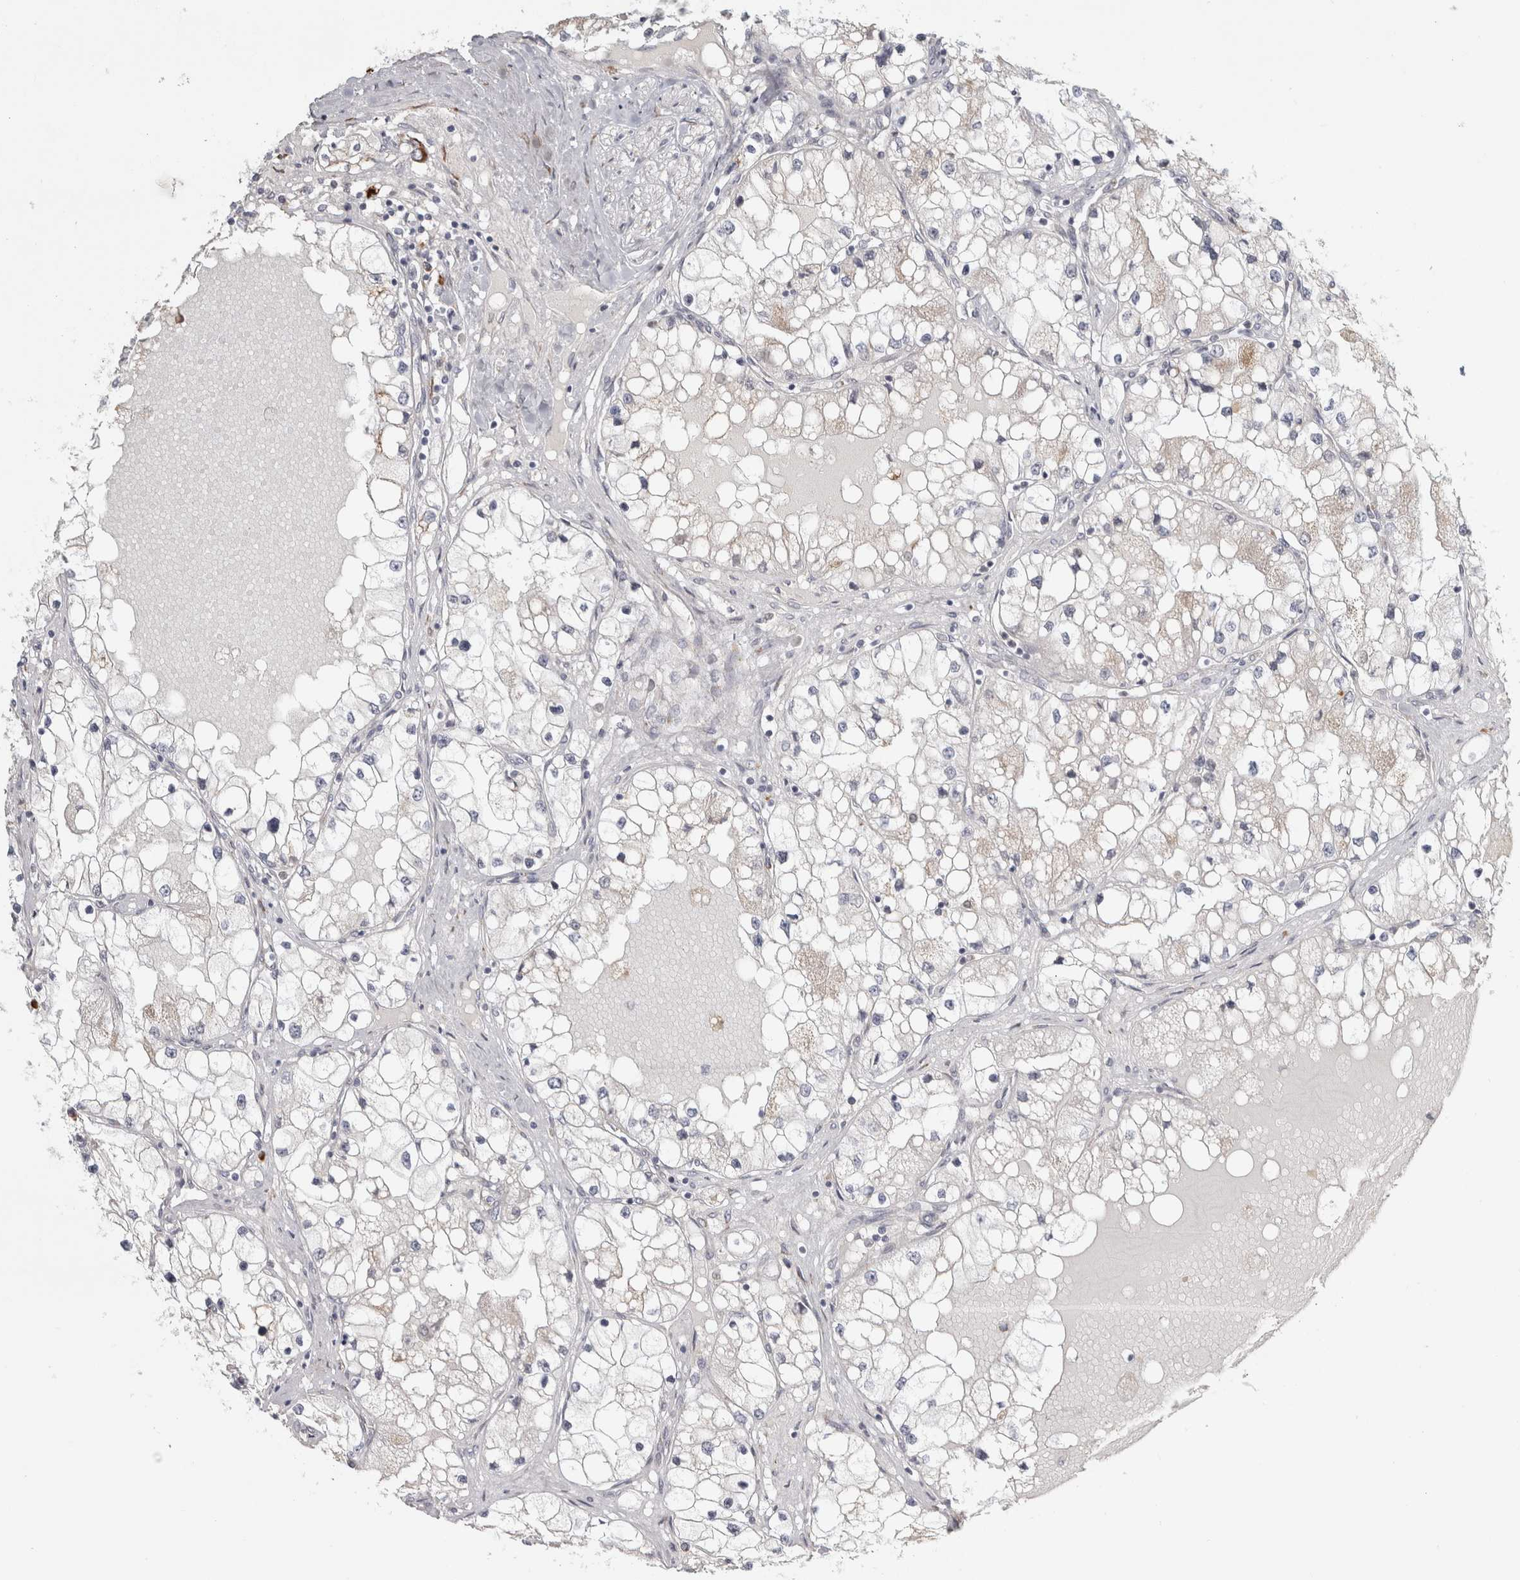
{"staining": {"intensity": "negative", "quantity": "none", "location": "none"}, "tissue": "renal cancer", "cell_type": "Tumor cells", "image_type": "cancer", "snomed": [{"axis": "morphology", "description": "Adenocarcinoma, NOS"}, {"axis": "topography", "description": "Kidney"}], "caption": "There is no significant positivity in tumor cells of renal cancer.", "gene": "OSTN", "patient": {"sex": "male", "age": 68}}